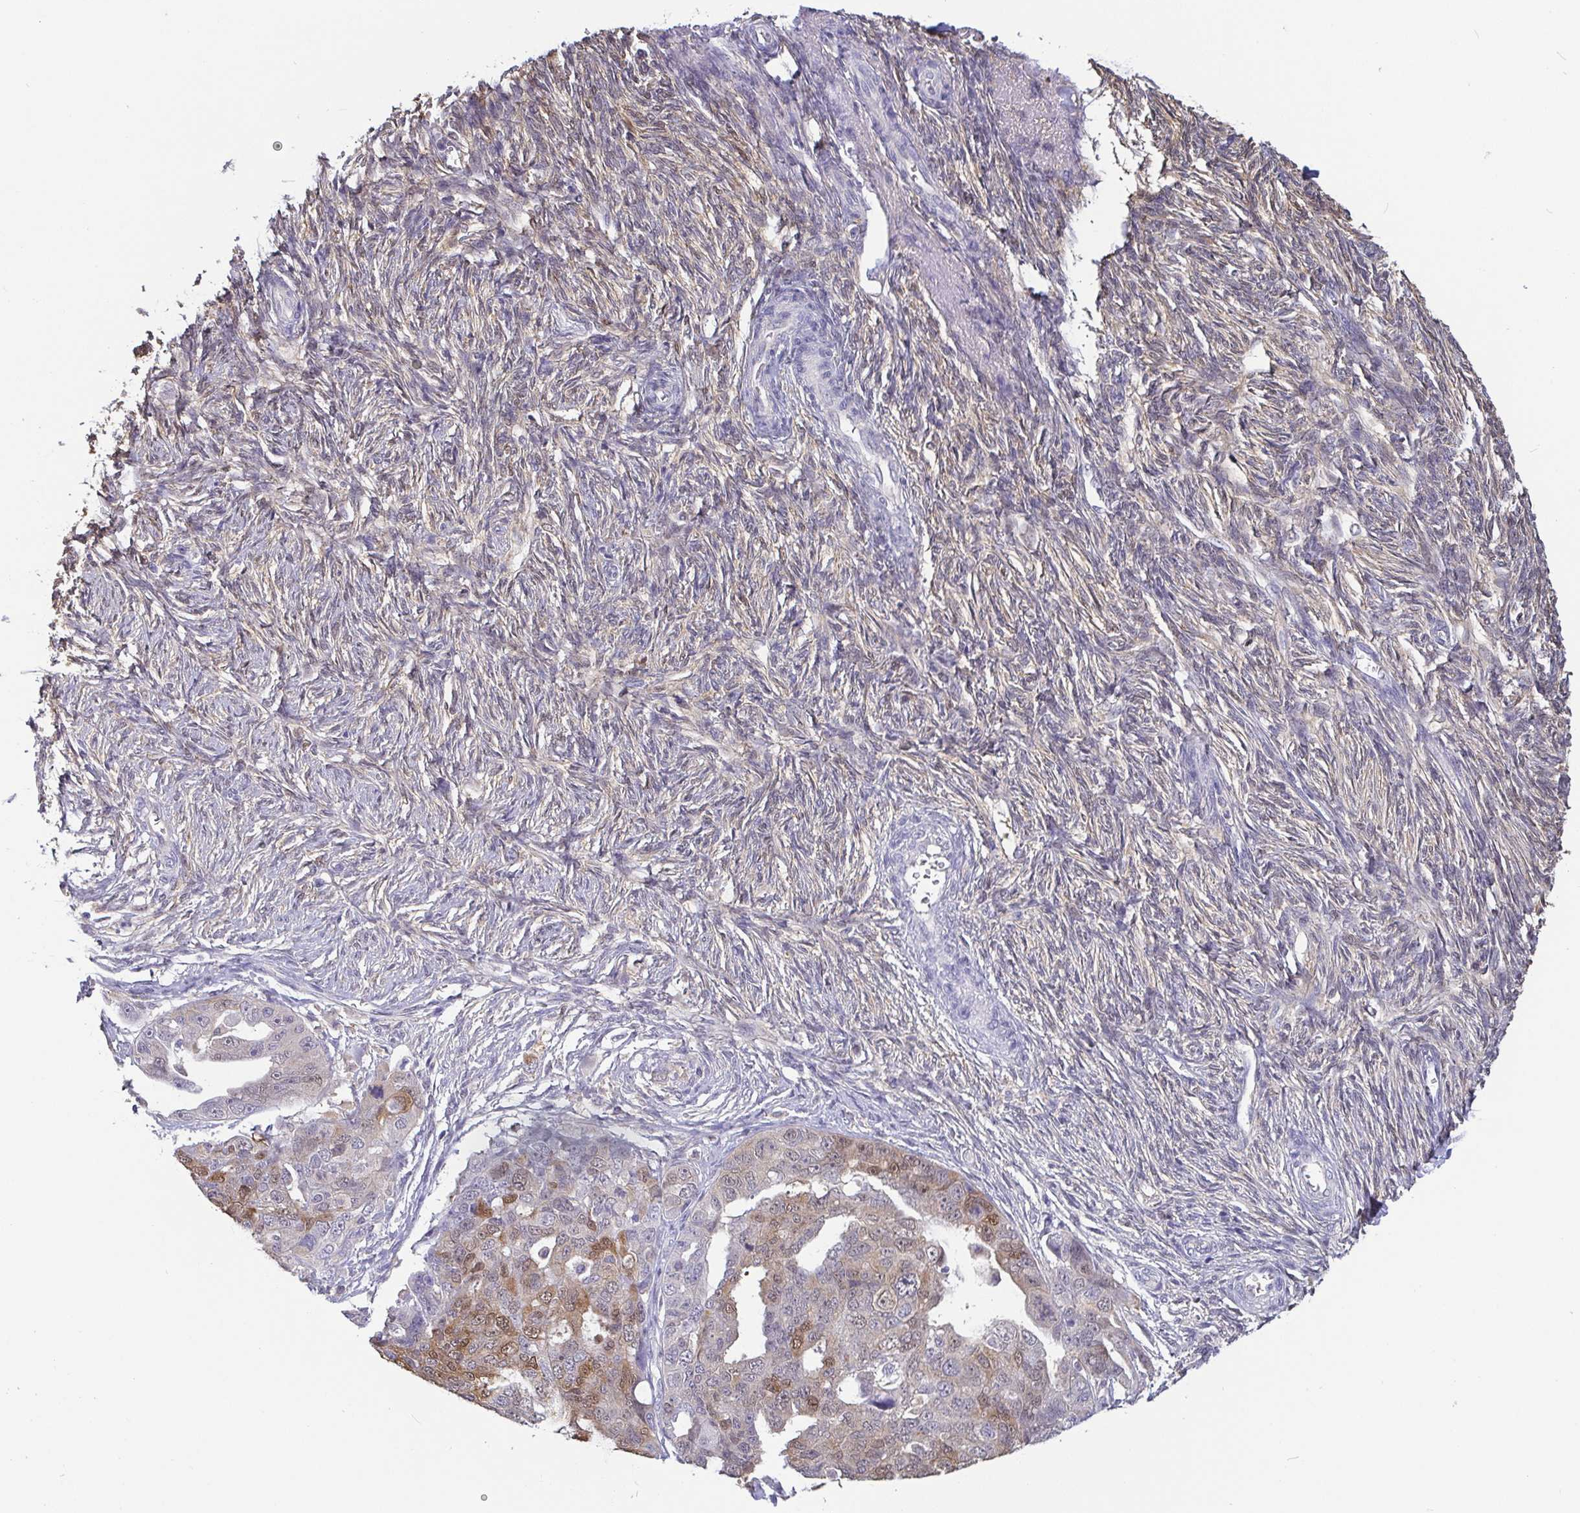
{"staining": {"intensity": "moderate", "quantity": "<25%", "location": "cytoplasmic/membranous,nuclear"}, "tissue": "ovarian cancer", "cell_type": "Tumor cells", "image_type": "cancer", "snomed": [{"axis": "morphology", "description": "Carcinoma, endometroid"}, {"axis": "topography", "description": "Ovary"}], "caption": "The immunohistochemical stain labels moderate cytoplasmic/membranous and nuclear expression in tumor cells of ovarian cancer (endometroid carcinoma) tissue.", "gene": "IDH1", "patient": {"sex": "female", "age": 70}}